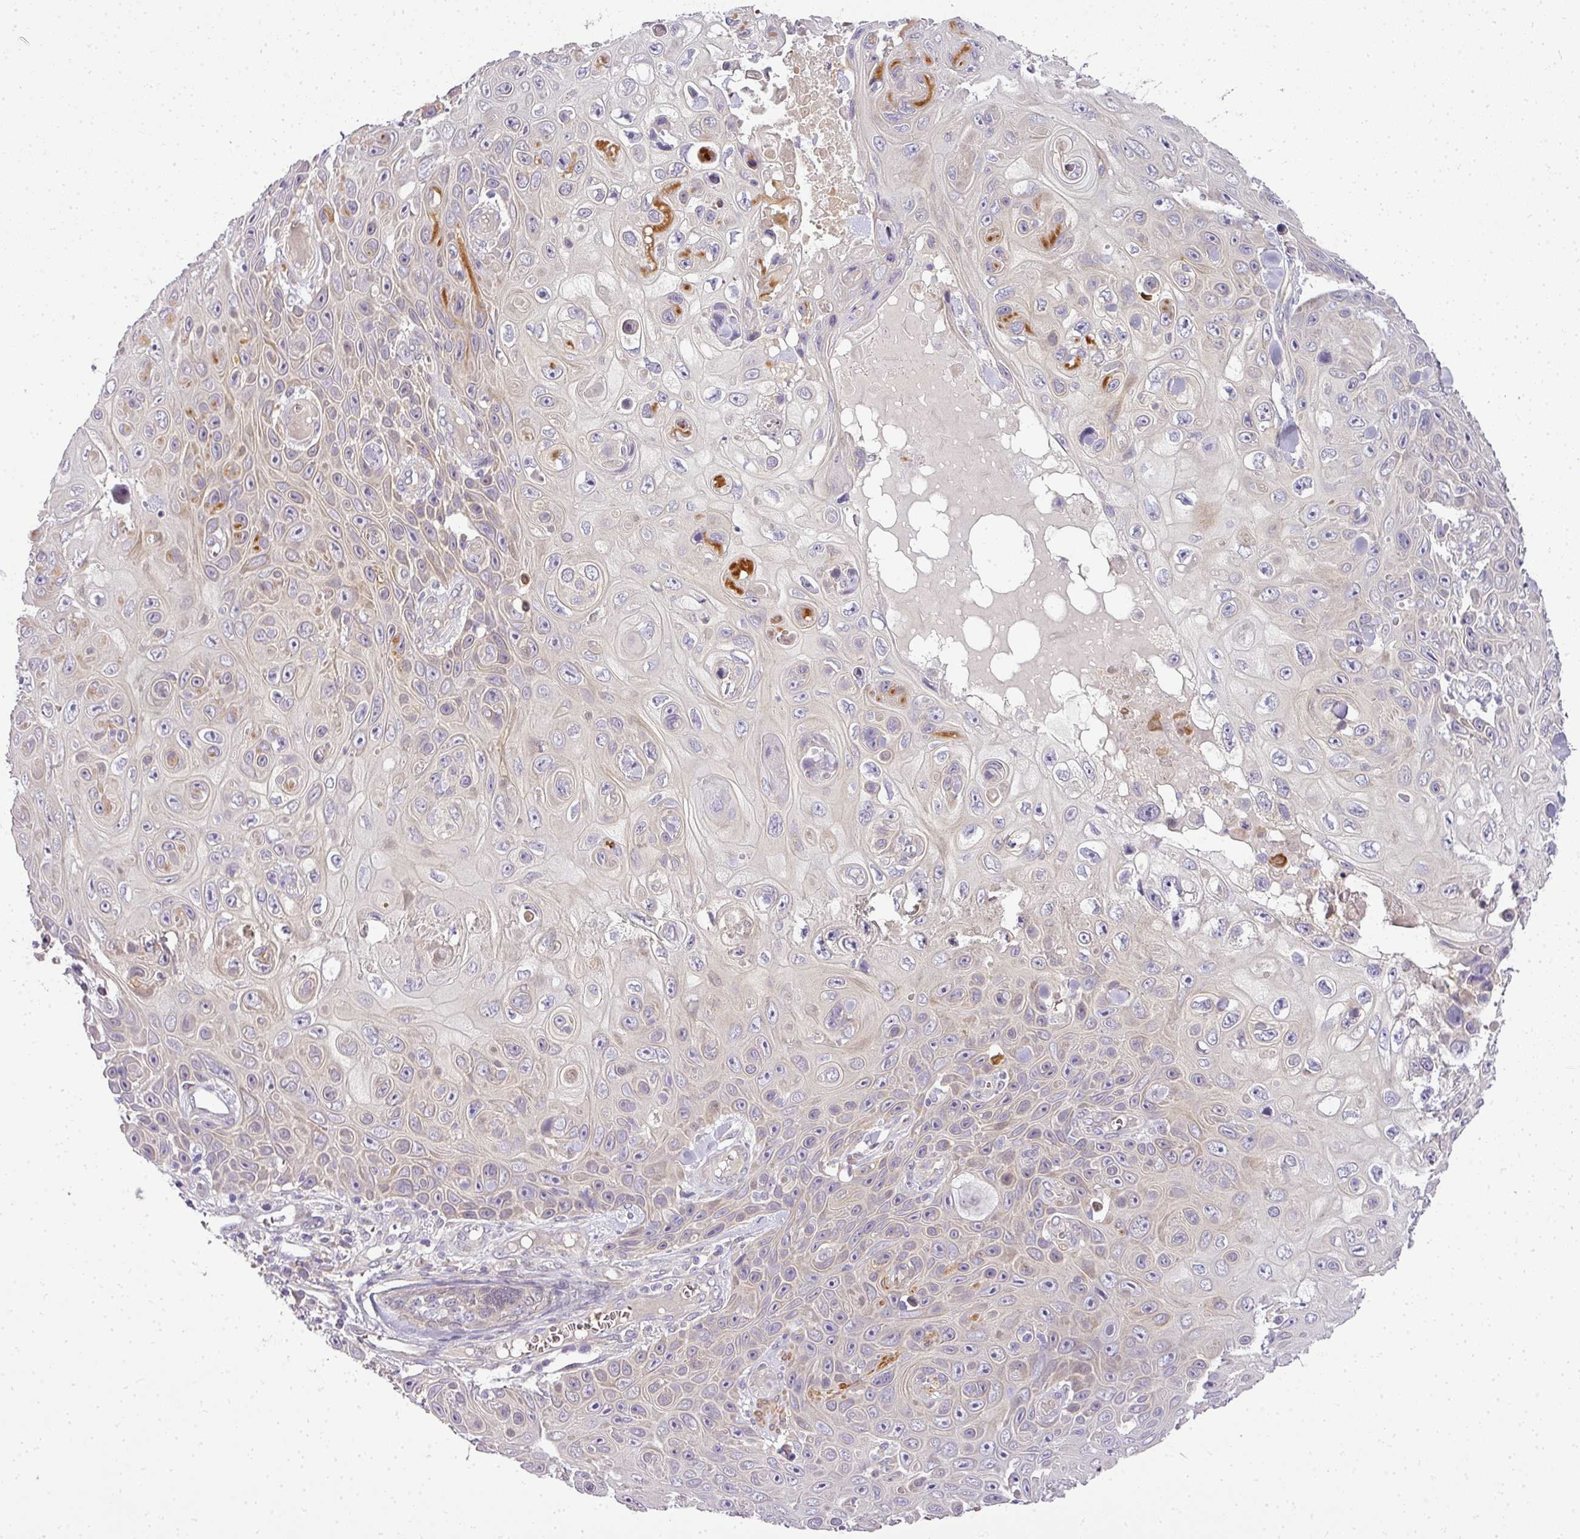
{"staining": {"intensity": "negative", "quantity": "none", "location": "none"}, "tissue": "skin cancer", "cell_type": "Tumor cells", "image_type": "cancer", "snomed": [{"axis": "morphology", "description": "Squamous cell carcinoma, NOS"}, {"axis": "topography", "description": "Skin"}], "caption": "Tumor cells are negative for brown protein staining in skin squamous cell carcinoma.", "gene": "ADH5", "patient": {"sex": "male", "age": 82}}